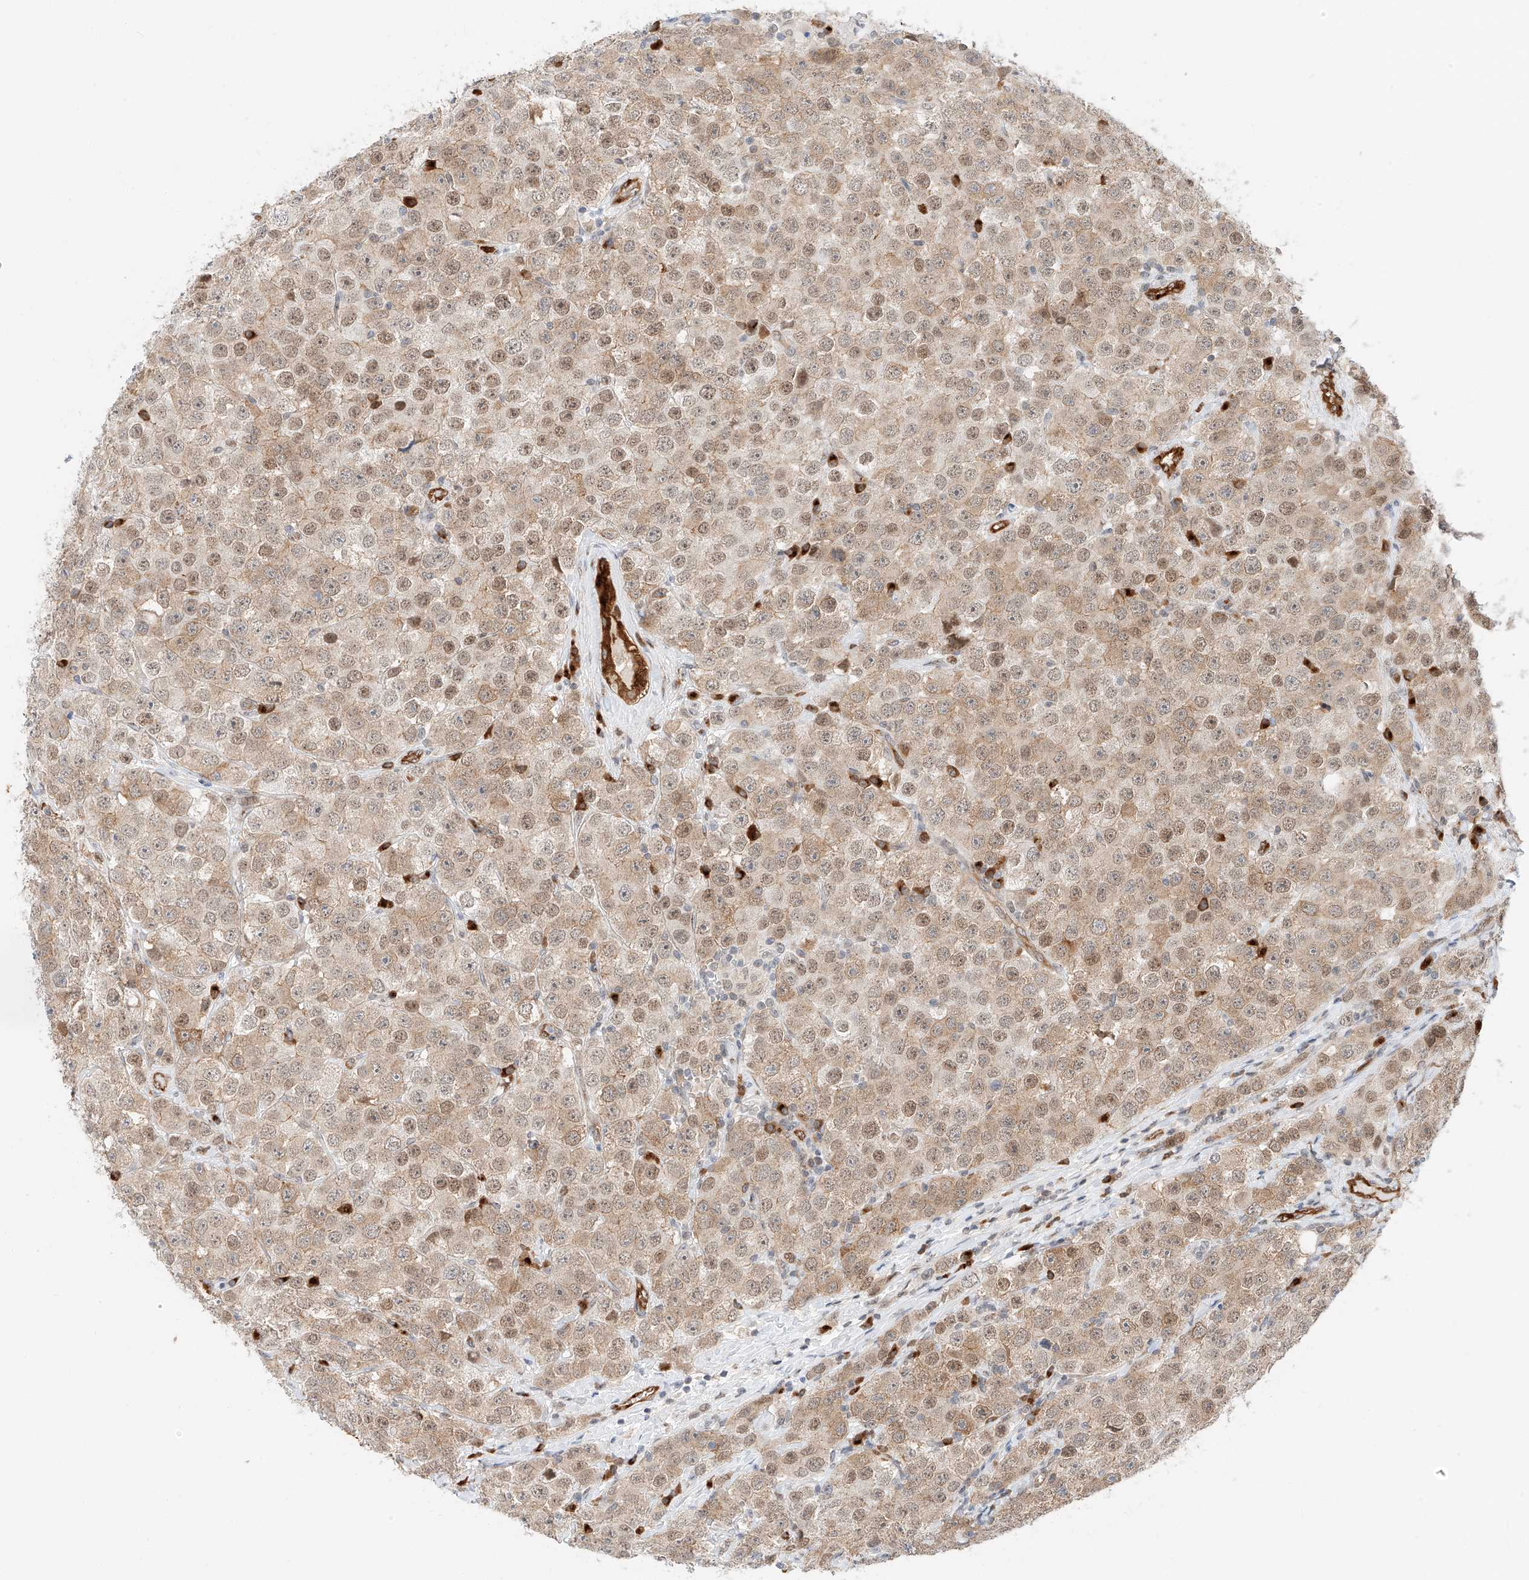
{"staining": {"intensity": "weak", "quantity": "25%-75%", "location": "cytoplasmic/membranous,nuclear"}, "tissue": "testis cancer", "cell_type": "Tumor cells", "image_type": "cancer", "snomed": [{"axis": "morphology", "description": "Seminoma, NOS"}, {"axis": "topography", "description": "Testis"}], "caption": "A photomicrograph of human testis cancer stained for a protein shows weak cytoplasmic/membranous and nuclear brown staining in tumor cells. The protein is stained brown, and the nuclei are stained in blue (DAB IHC with brightfield microscopy, high magnification).", "gene": "CARMIL1", "patient": {"sex": "male", "age": 28}}